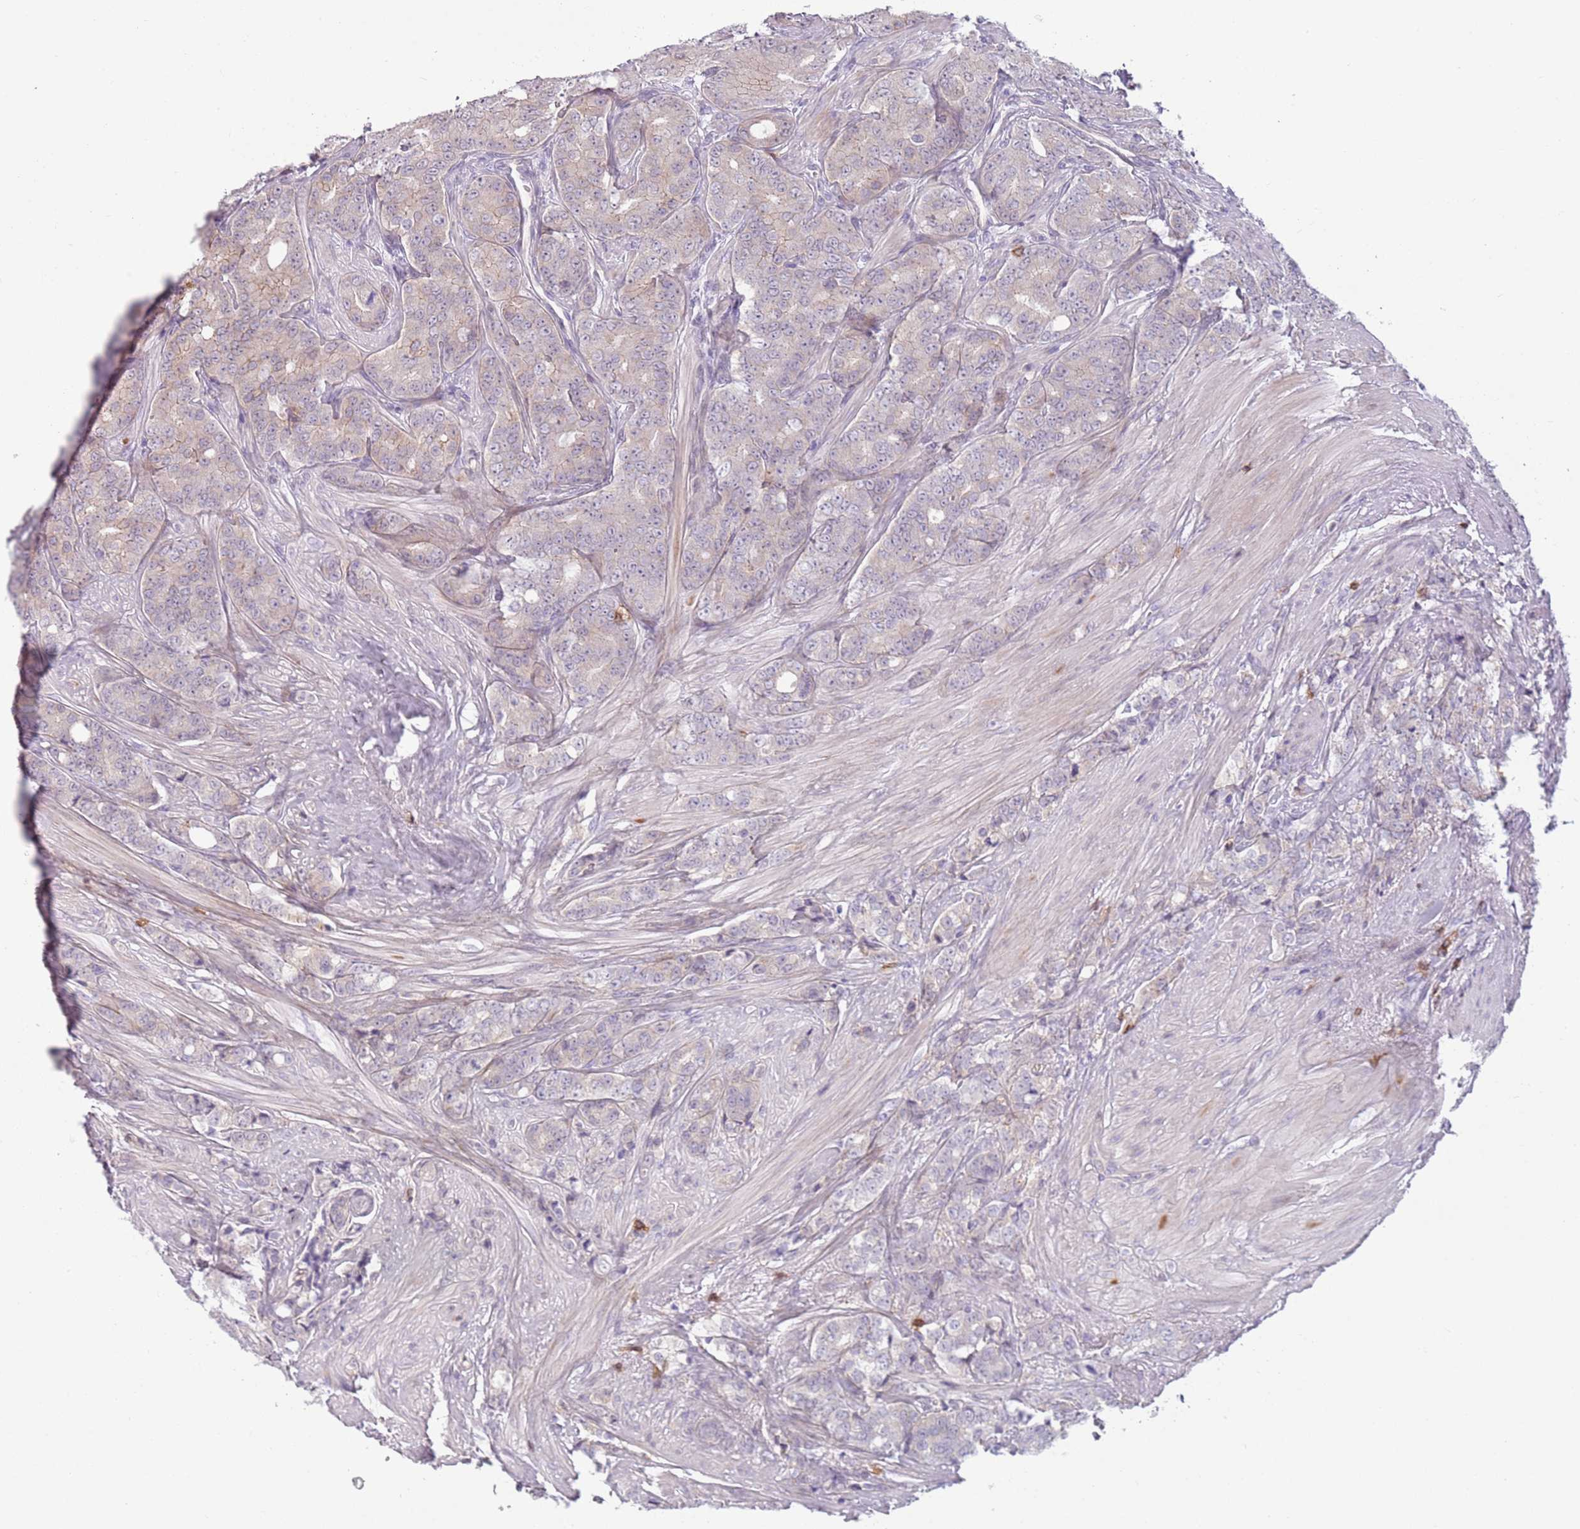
{"staining": {"intensity": "negative", "quantity": "none", "location": "none"}, "tissue": "prostate cancer", "cell_type": "Tumor cells", "image_type": "cancer", "snomed": [{"axis": "morphology", "description": "Adenocarcinoma, High grade"}, {"axis": "topography", "description": "Prostate"}], "caption": "Human adenocarcinoma (high-grade) (prostate) stained for a protein using immunohistochemistry exhibits no staining in tumor cells.", "gene": "ZNF583", "patient": {"sex": "male", "age": 62}}